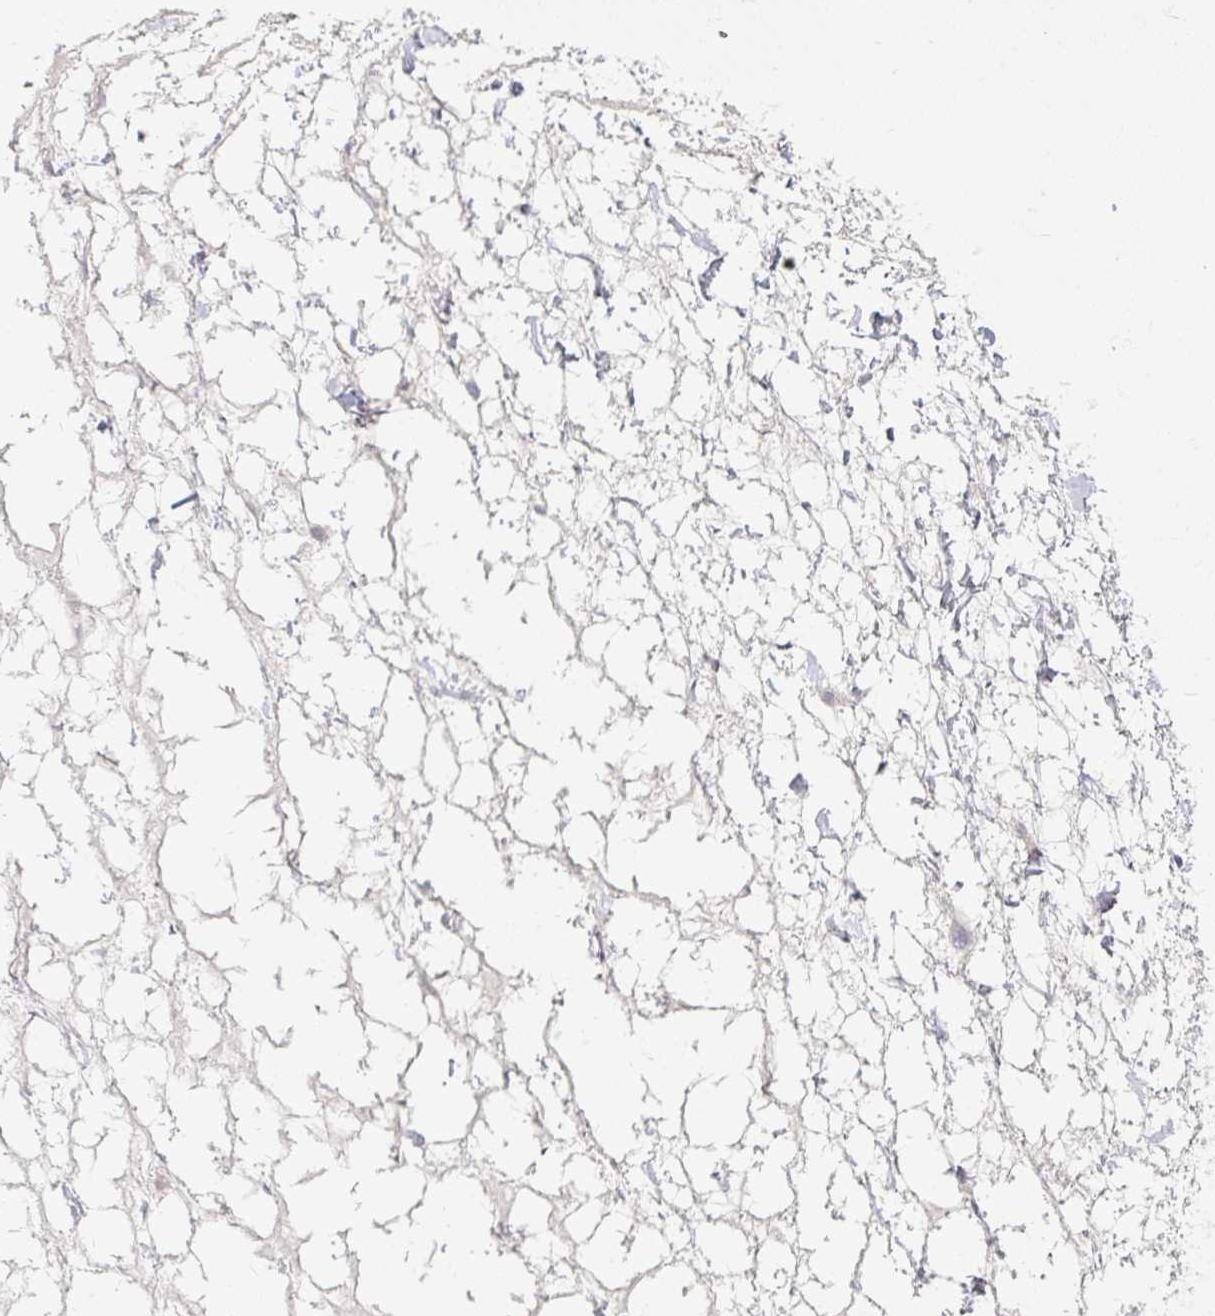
{"staining": {"intensity": "negative", "quantity": "none", "location": "none"}, "tissue": "adipose tissue", "cell_type": "Adipocytes", "image_type": "normal", "snomed": [{"axis": "morphology", "description": "Normal tissue, NOS"}, {"axis": "topography", "description": "Lymph node"}, {"axis": "topography", "description": "Cartilage tissue"}, {"axis": "topography", "description": "Nasopharynx"}], "caption": "Adipose tissue was stained to show a protein in brown. There is no significant positivity in adipocytes.", "gene": "DDN", "patient": {"sex": "male", "age": 63}}